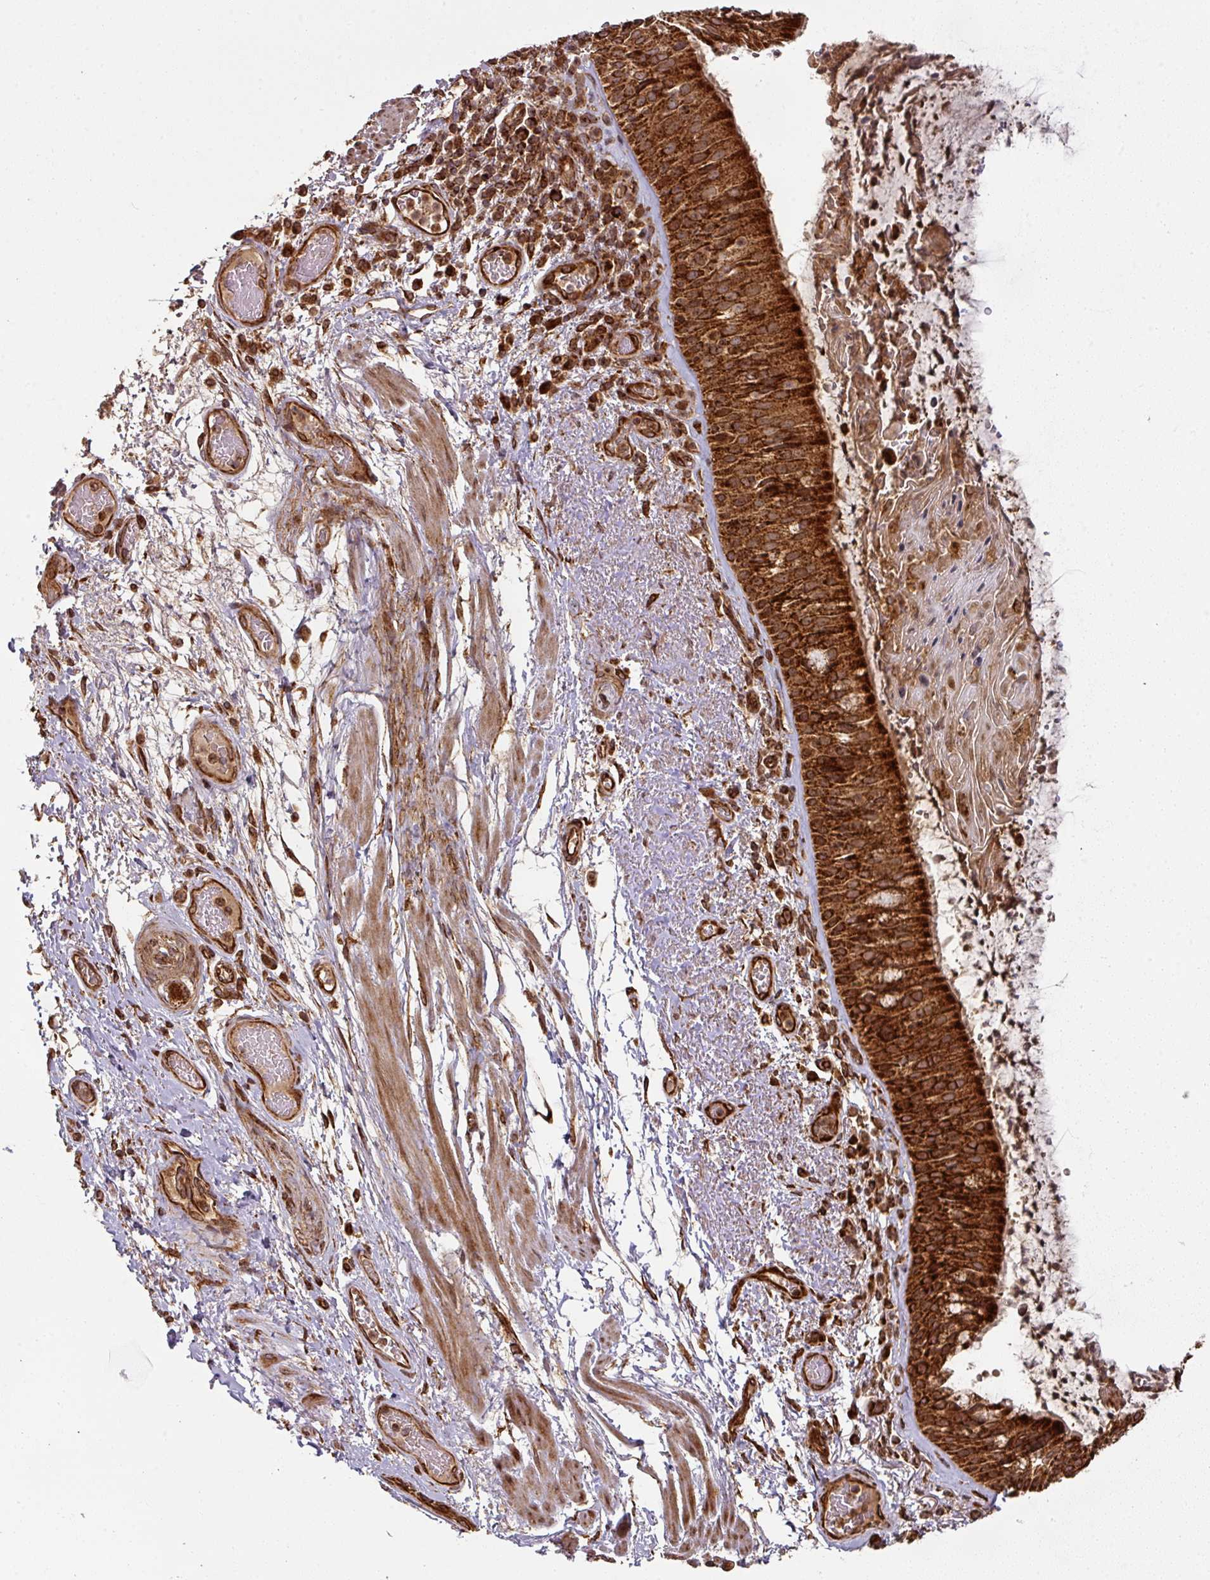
{"staining": {"intensity": "strong", "quantity": ">75%", "location": "cytoplasmic/membranous"}, "tissue": "bronchus", "cell_type": "Respiratory epithelial cells", "image_type": "normal", "snomed": [{"axis": "morphology", "description": "Normal tissue, NOS"}, {"axis": "topography", "description": "Cartilage tissue"}, {"axis": "topography", "description": "Bronchus"}], "caption": "Immunohistochemistry (IHC) image of normal bronchus stained for a protein (brown), which displays high levels of strong cytoplasmic/membranous staining in about >75% of respiratory epithelial cells.", "gene": "TRAP1", "patient": {"sex": "male", "age": 63}}